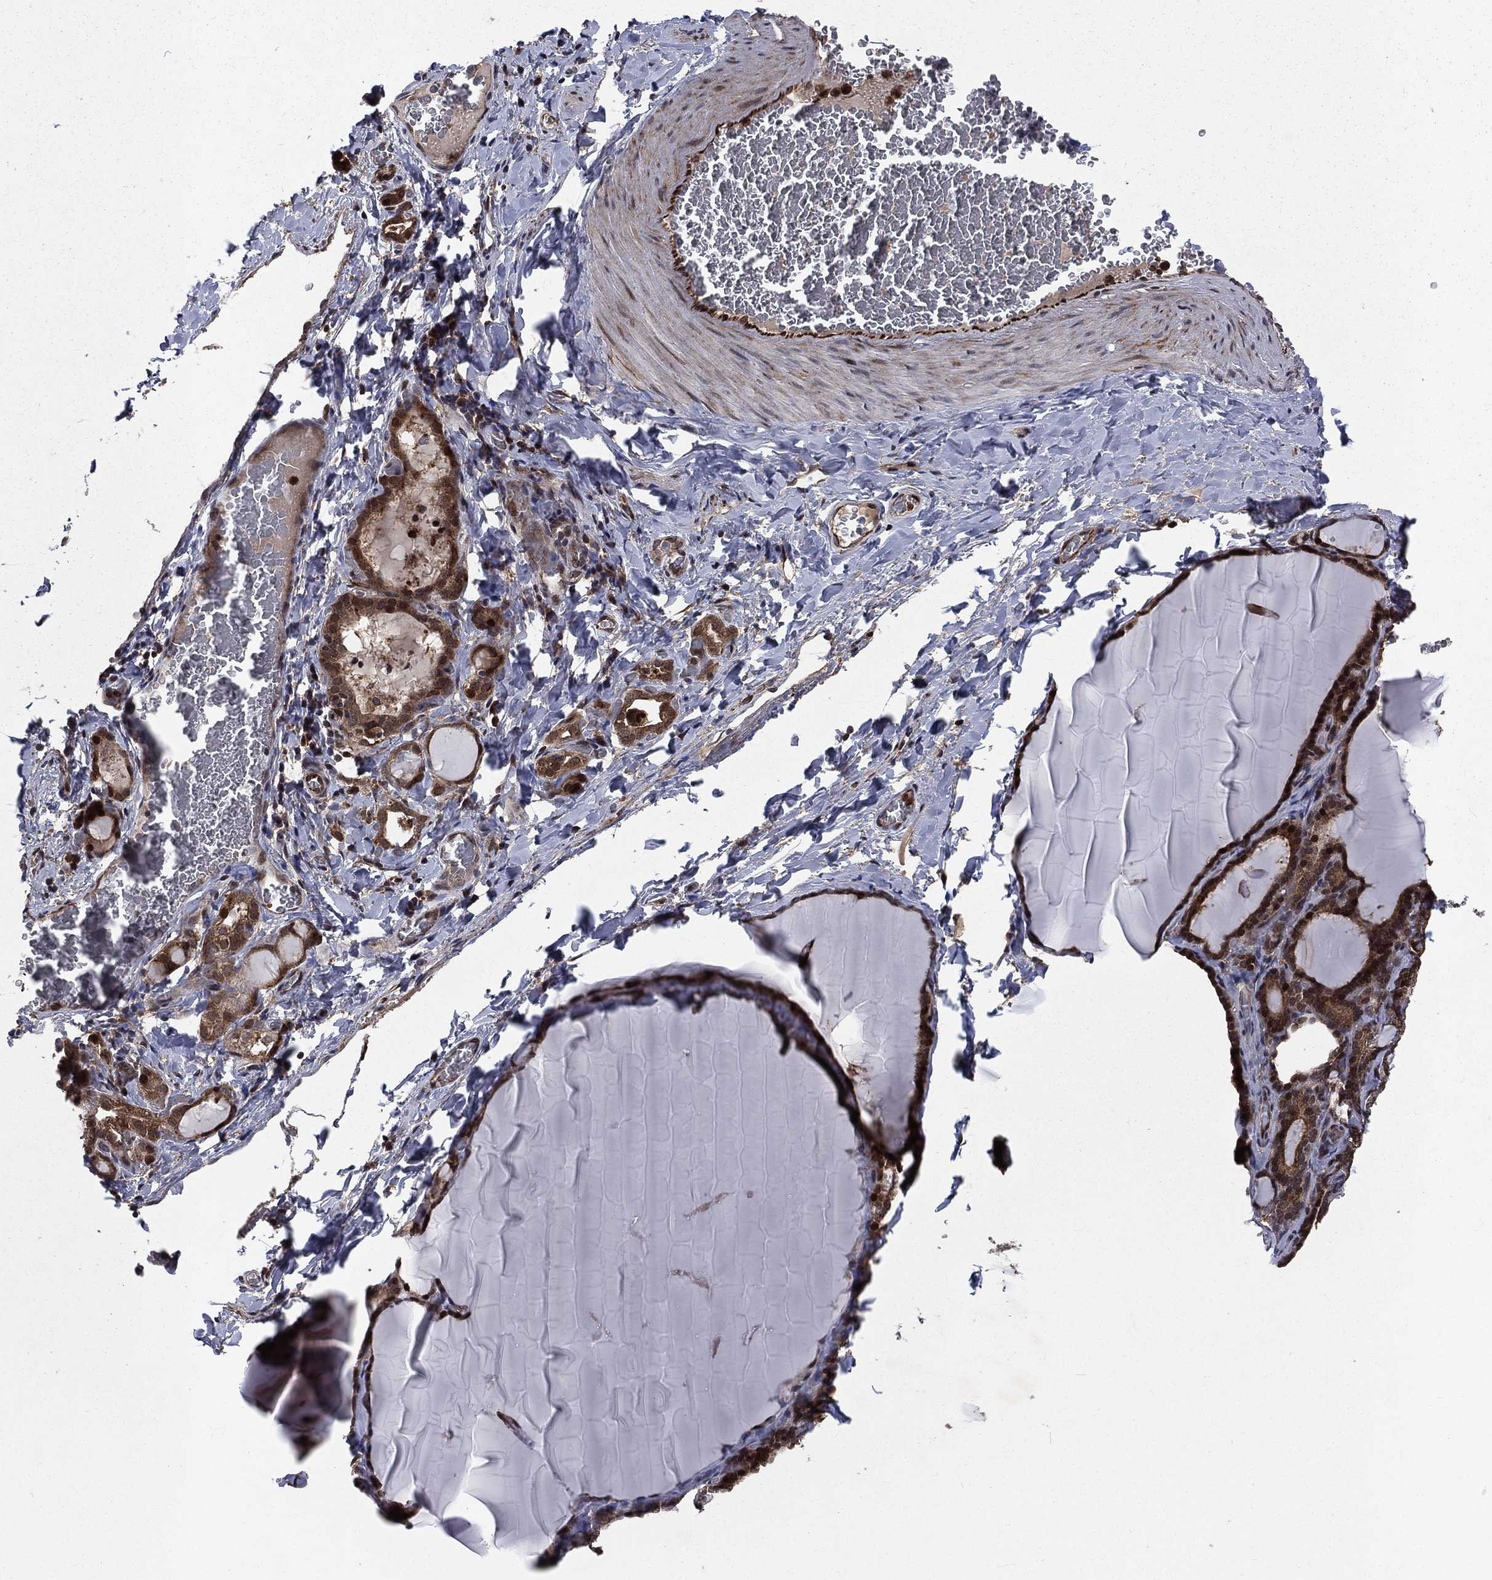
{"staining": {"intensity": "moderate", "quantity": ">75%", "location": "cytoplasmic/membranous,nuclear"}, "tissue": "thyroid gland", "cell_type": "Glandular cells", "image_type": "normal", "snomed": [{"axis": "morphology", "description": "Normal tissue, NOS"}, {"axis": "morphology", "description": "Hyperplasia, NOS"}, {"axis": "topography", "description": "Thyroid gland"}], "caption": "Human thyroid gland stained for a protein (brown) shows moderate cytoplasmic/membranous,nuclear positive expression in approximately >75% of glandular cells.", "gene": "LENG8", "patient": {"sex": "female", "age": 27}}